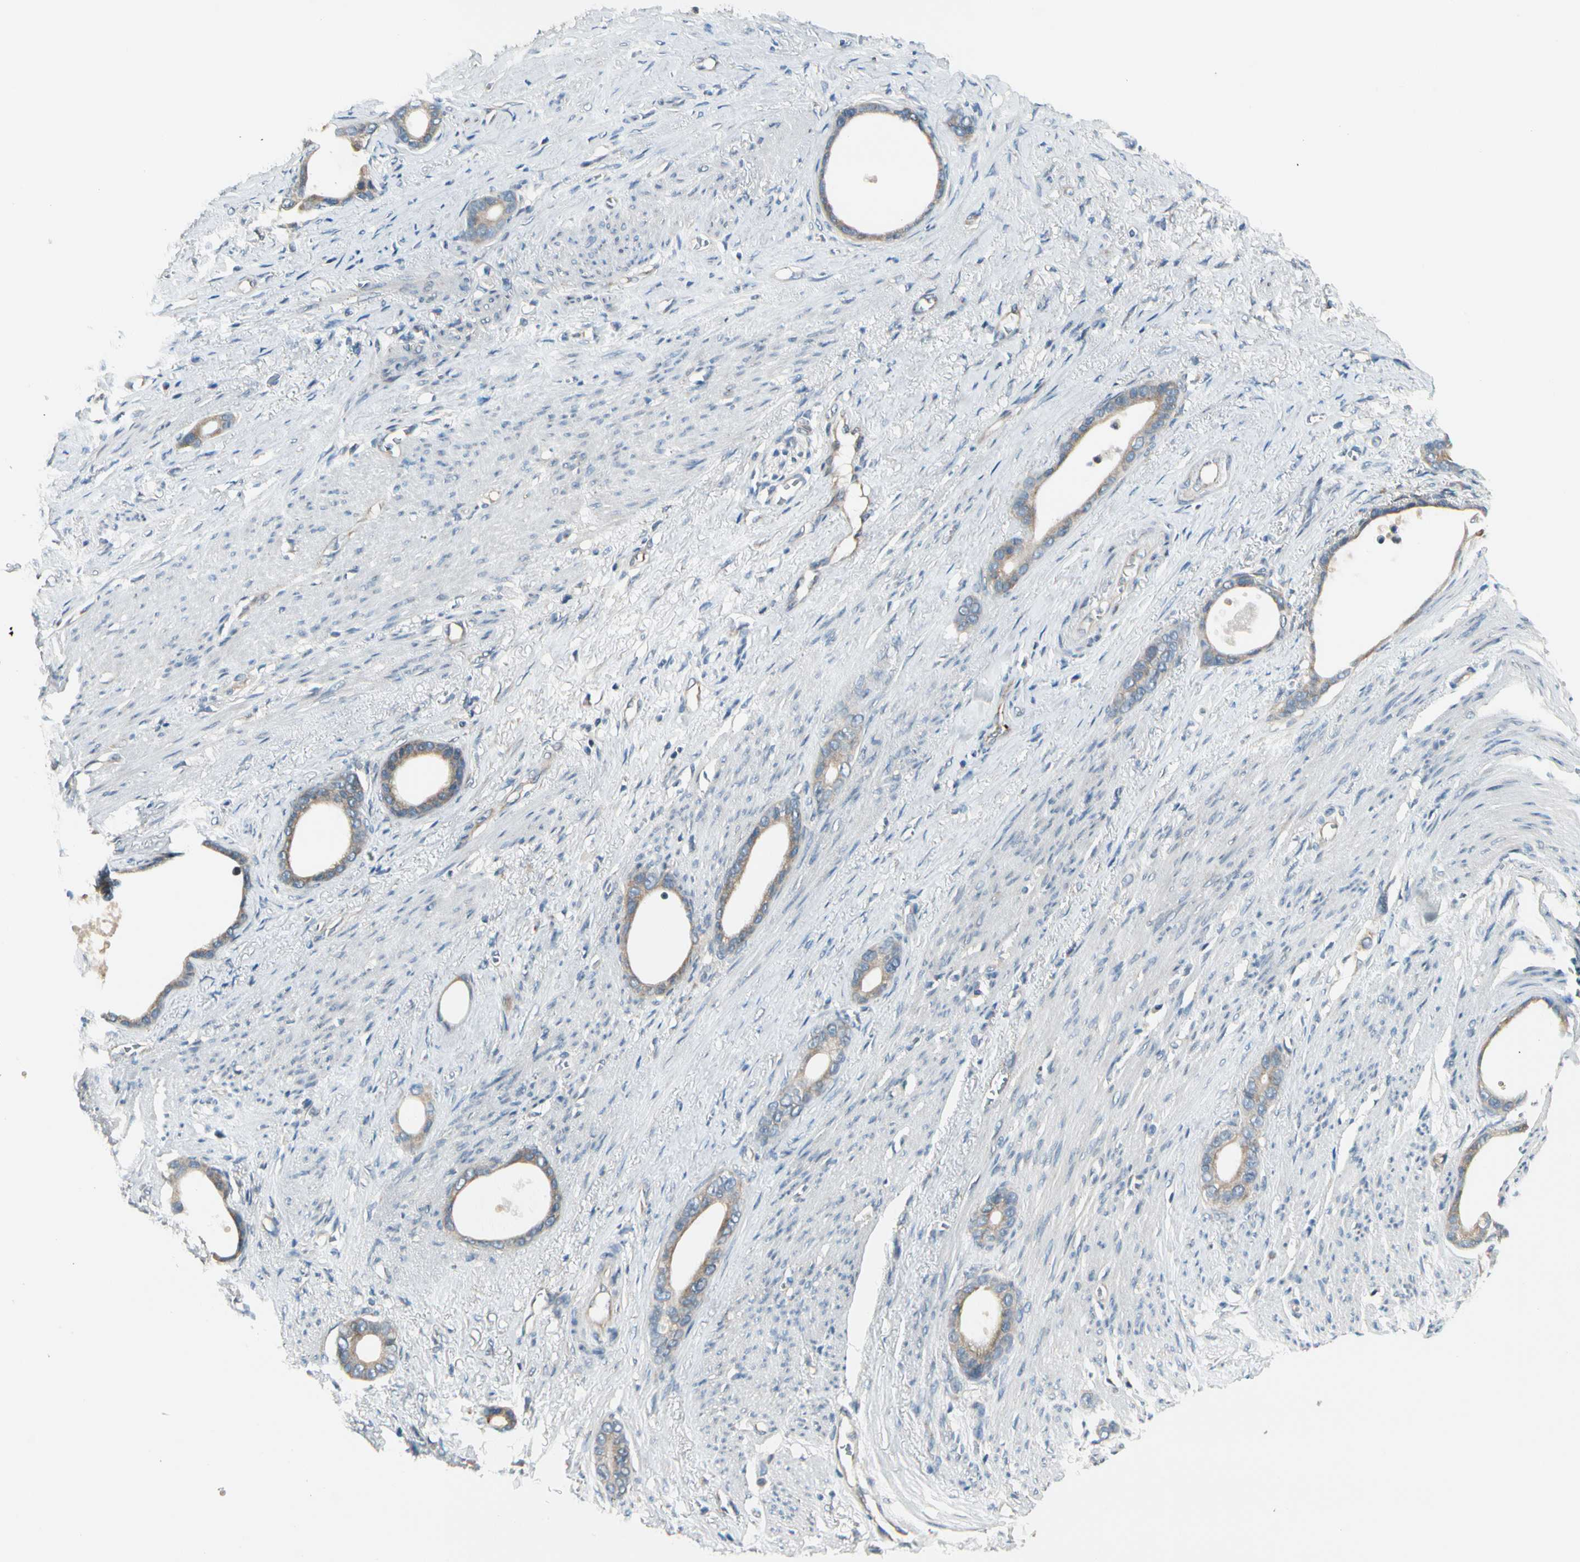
{"staining": {"intensity": "weak", "quantity": ">75%", "location": "cytoplasmic/membranous"}, "tissue": "stomach cancer", "cell_type": "Tumor cells", "image_type": "cancer", "snomed": [{"axis": "morphology", "description": "Adenocarcinoma, NOS"}, {"axis": "topography", "description": "Stomach"}], "caption": "The photomicrograph shows immunohistochemical staining of stomach cancer (adenocarcinoma). There is weak cytoplasmic/membranous staining is seen in about >75% of tumor cells.", "gene": "BNIP1", "patient": {"sex": "female", "age": 75}}